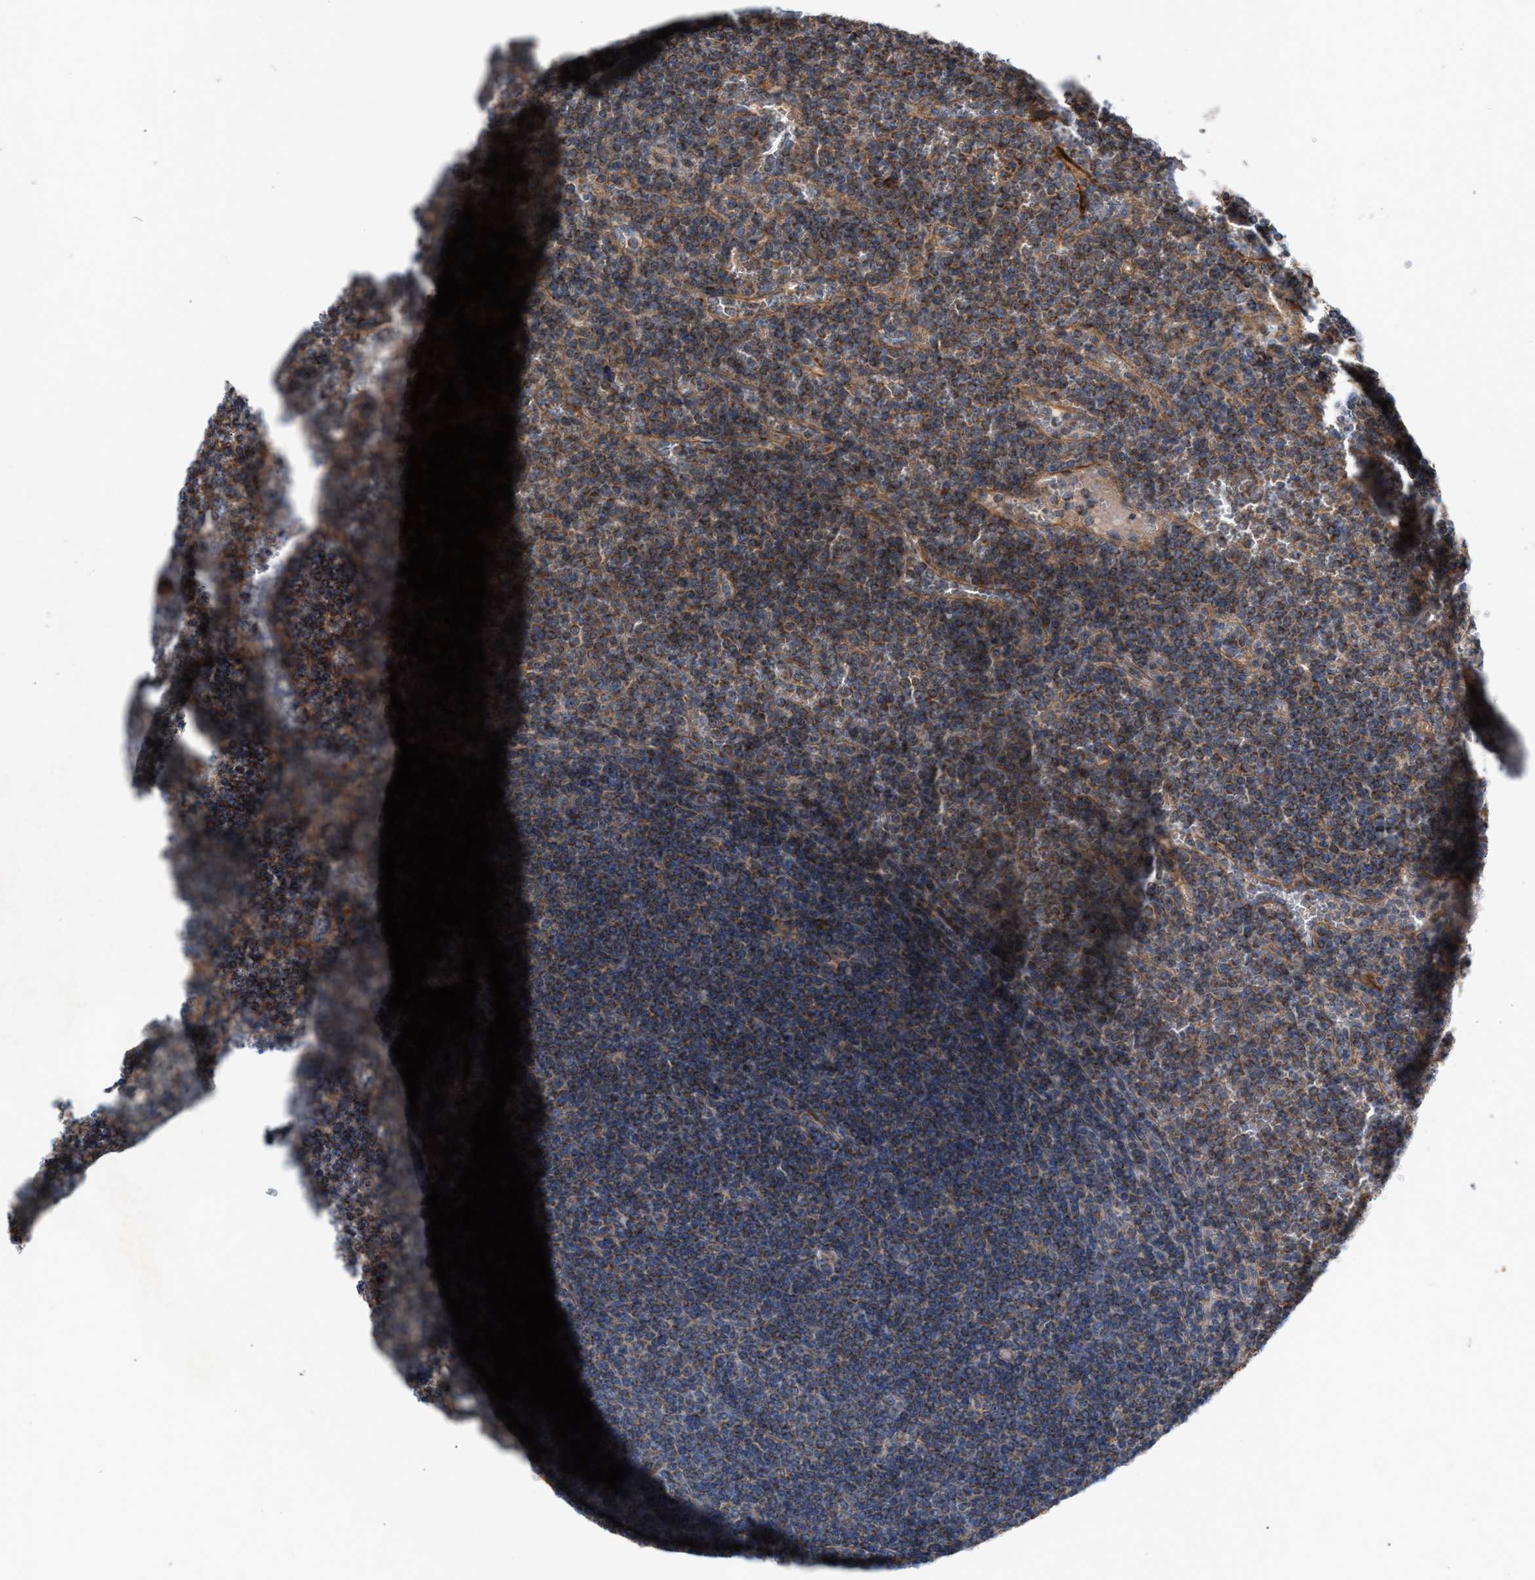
{"staining": {"intensity": "weak", "quantity": "25%-75%", "location": "cytoplasmic/membranous"}, "tissue": "lymphoma", "cell_type": "Tumor cells", "image_type": "cancer", "snomed": [{"axis": "morphology", "description": "Malignant lymphoma, non-Hodgkin's type, Low grade"}, {"axis": "topography", "description": "Spleen"}], "caption": "A brown stain highlights weak cytoplasmic/membranous positivity of a protein in malignant lymphoma, non-Hodgkin's type (low-grade) tumor cells.", "gene": "OXSM", "patient": {"sex": "female", "age": 19}}